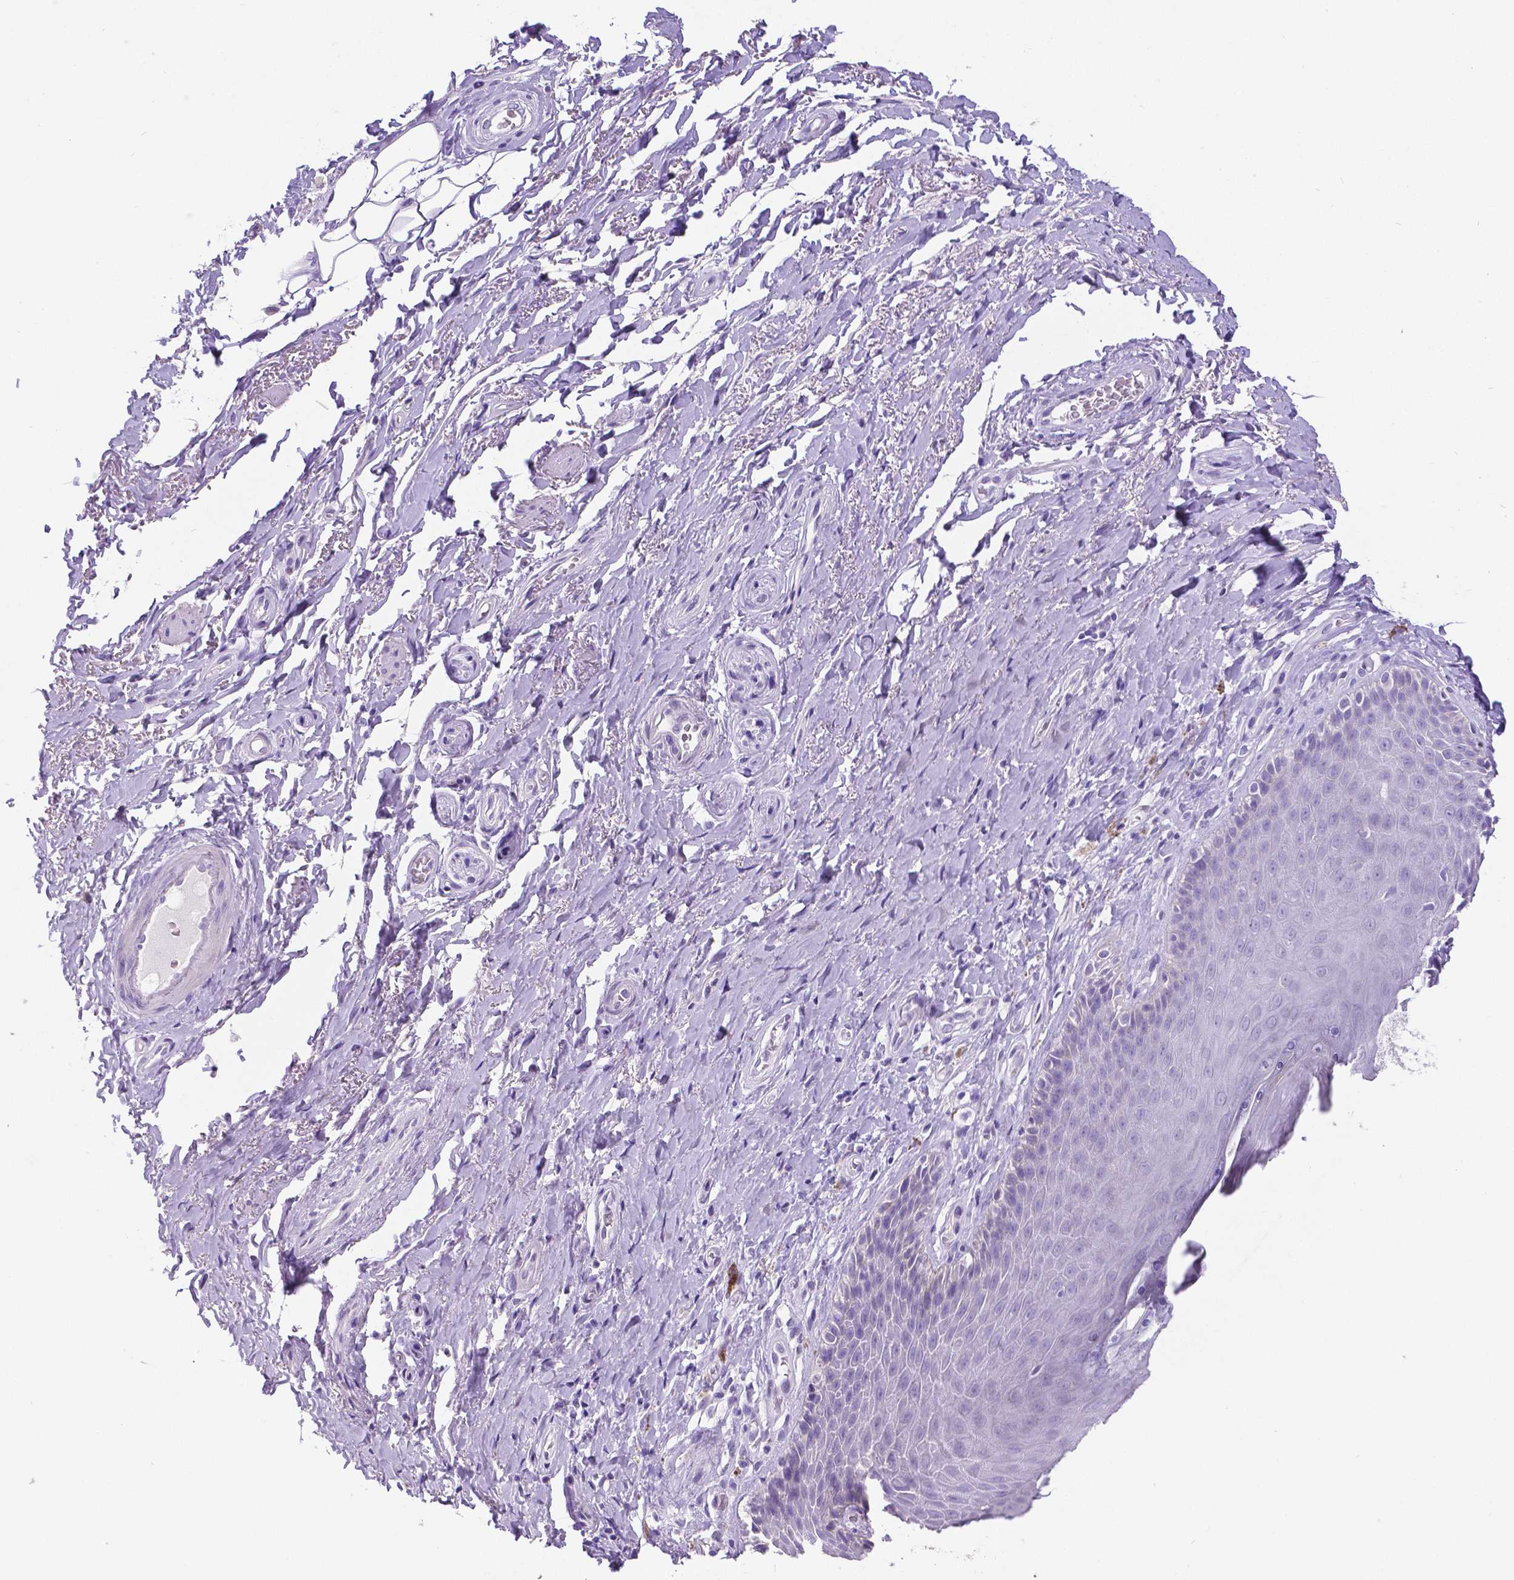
{"staining": {"intensity": "negative", "quantity": "none", "location": "none"}, "tissue": "adipose tissue", "cell_type": "Adipocytes", "image_type": "normal", "snomed": [{"axis": "morphology", "description": "Normal tissue, NOS"}, {"axis": "topography", "description": "Anal"}, {"axis": "topography", "description": "Peripheral nerve tissue"}], "caption": "Adipose tissue stained for a protein using IHC displays no positivity adipocytes.", "gene": "SATB2", "patient": {"sex": "male", "age": 53}}